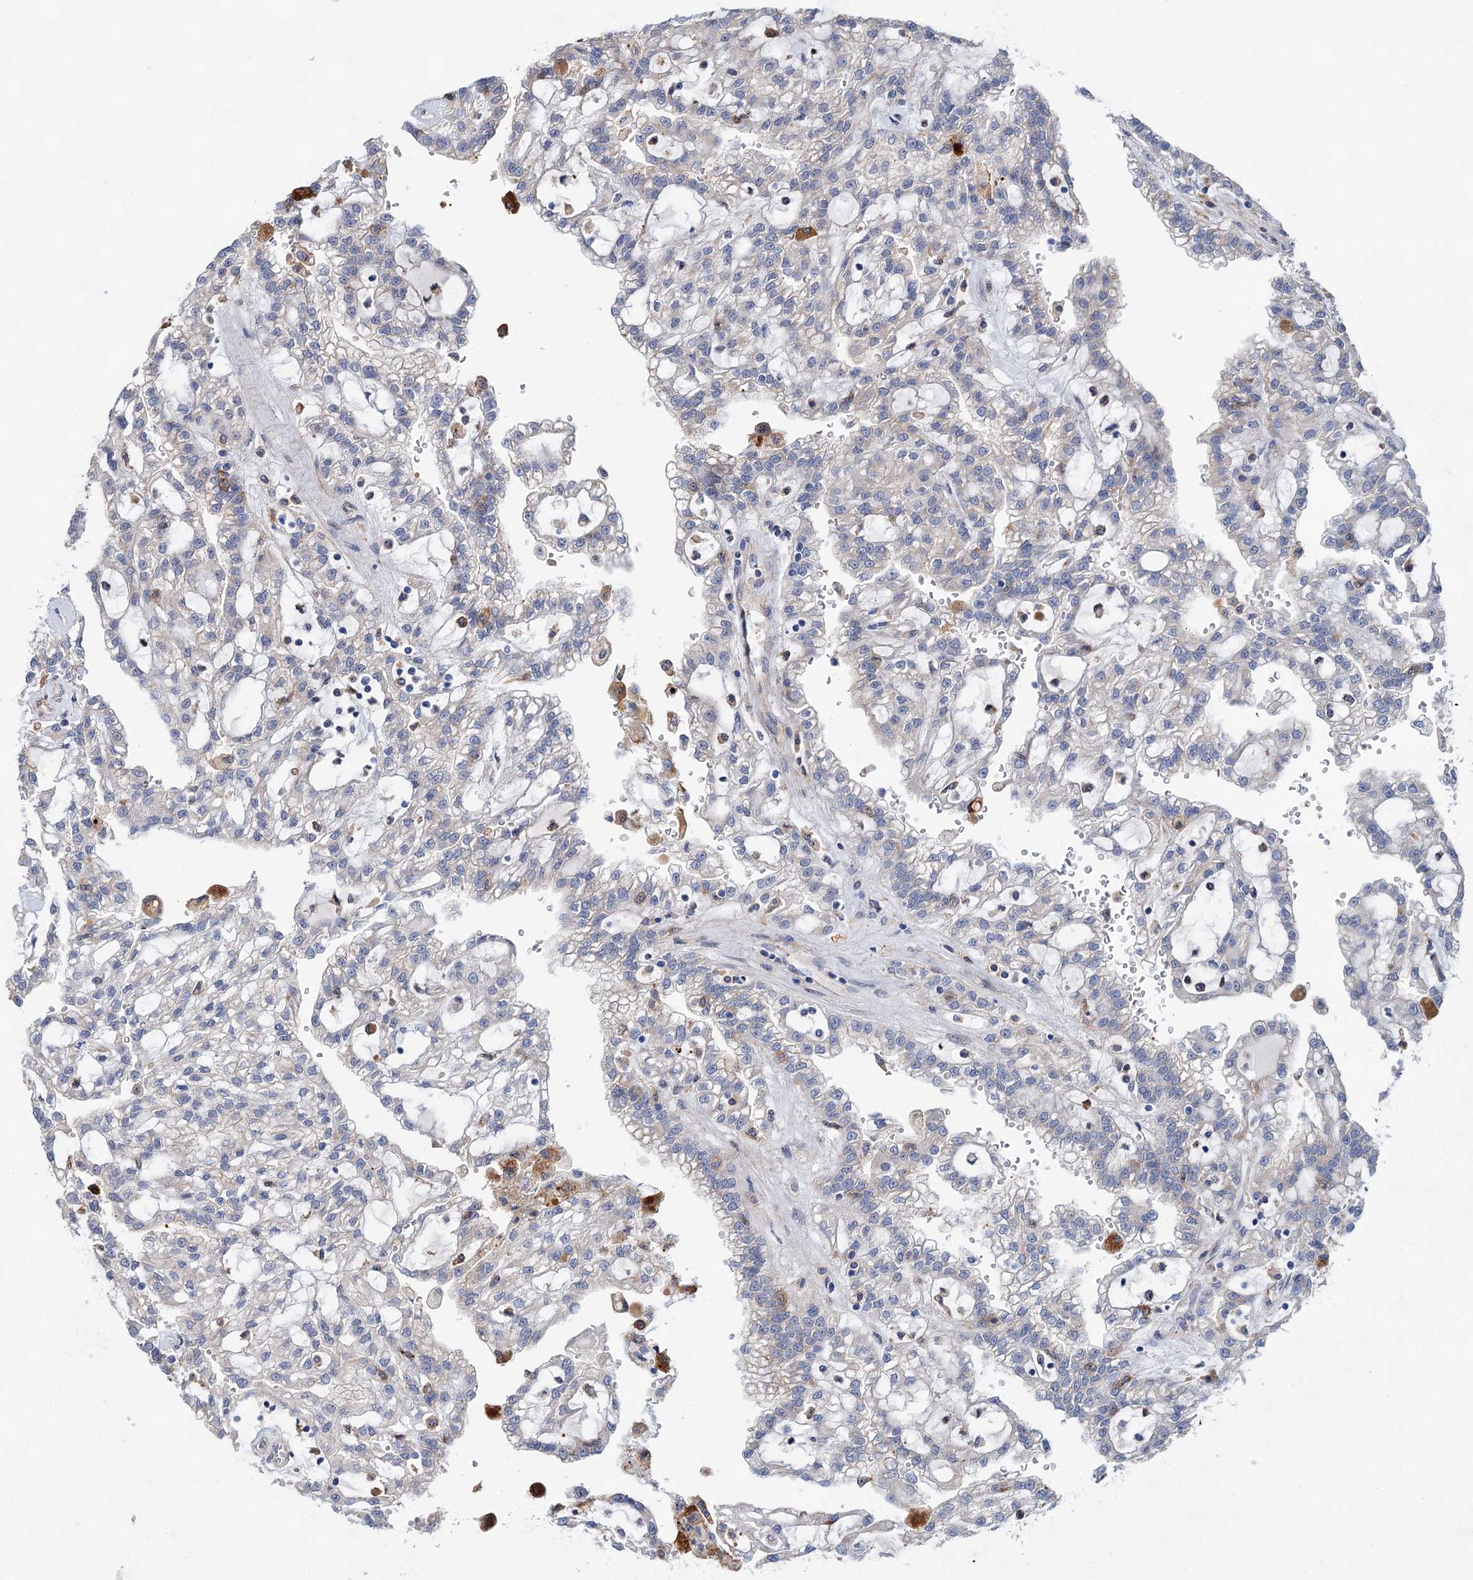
{"staining": {"intensity": "negative", "quantity": "none", "location": "none"}, "tissue": "renal cancer", "cell_type": "Tumor cells", "image_type": "cancer", "snomed": [{"axis": "morphology", "description": "Adenocarcinoma, NOS"}, {"axis": "topography", "description": "Kidney"}], "caption": "Adenocarcinoma (renal) was stained to show a protein in brown. There is no significant expression in tumor cells. Nuclei are stained in blue.", "gene": "TMTC3", "patient": {"sex": "male", "age": 63}}